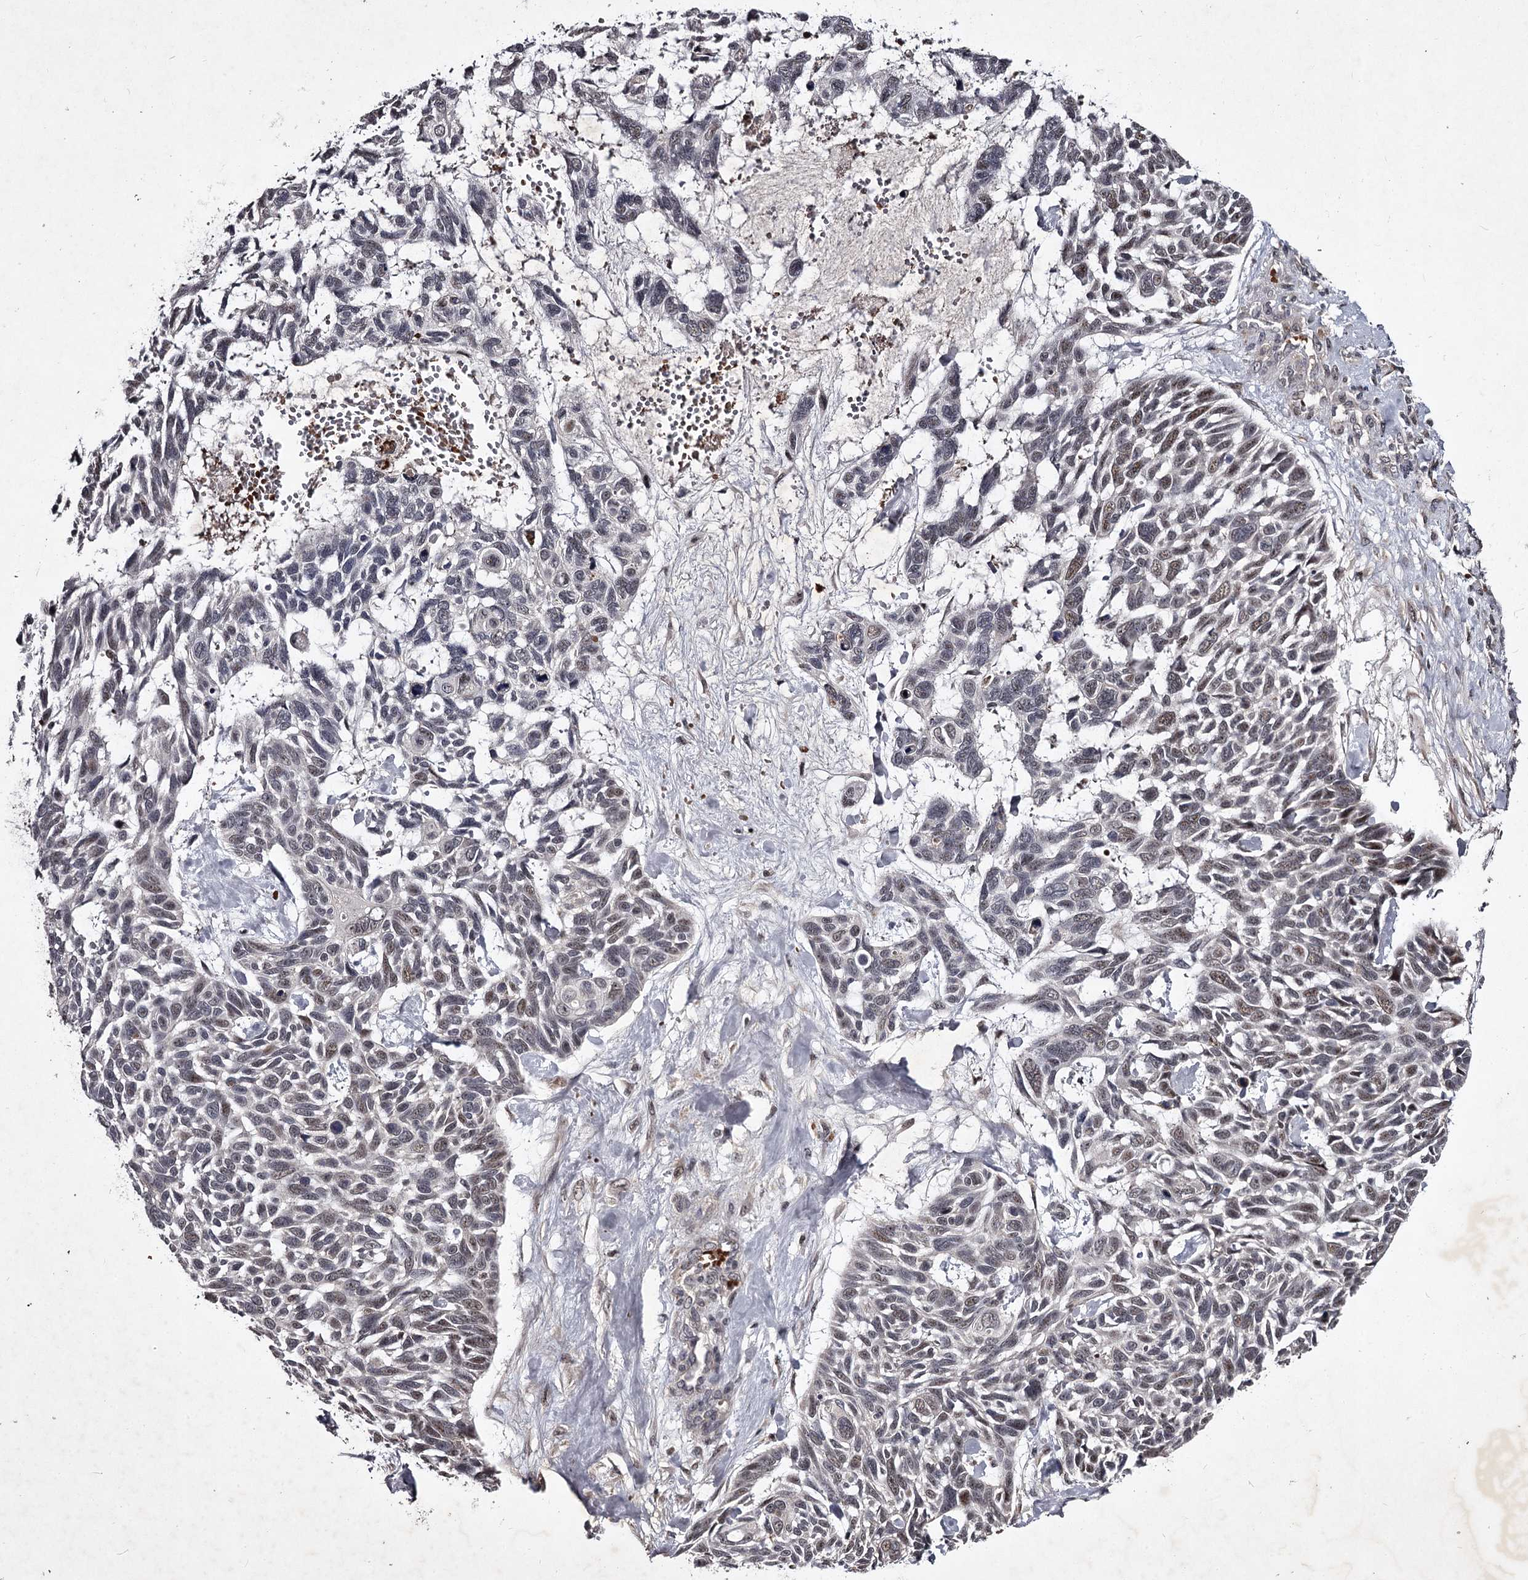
{"staining": {"intensity": "weak", "quantity": "<25%", "location": "nuclear"}, "tissue": "skin cancer", "cell_type": "Tumor cells", "image_type": "cancer", "snomed": [{"axis": "morphology", "description": "Basal cell carcinoma"}, {"axis": "topography", "description": "Skin"}], "caption": "The micrograph demonstrates no staining of tumor cells in basal cell carcinoma (skin).", "gene": "RNF44", "patient": {"sex": "male", "age": 88}}